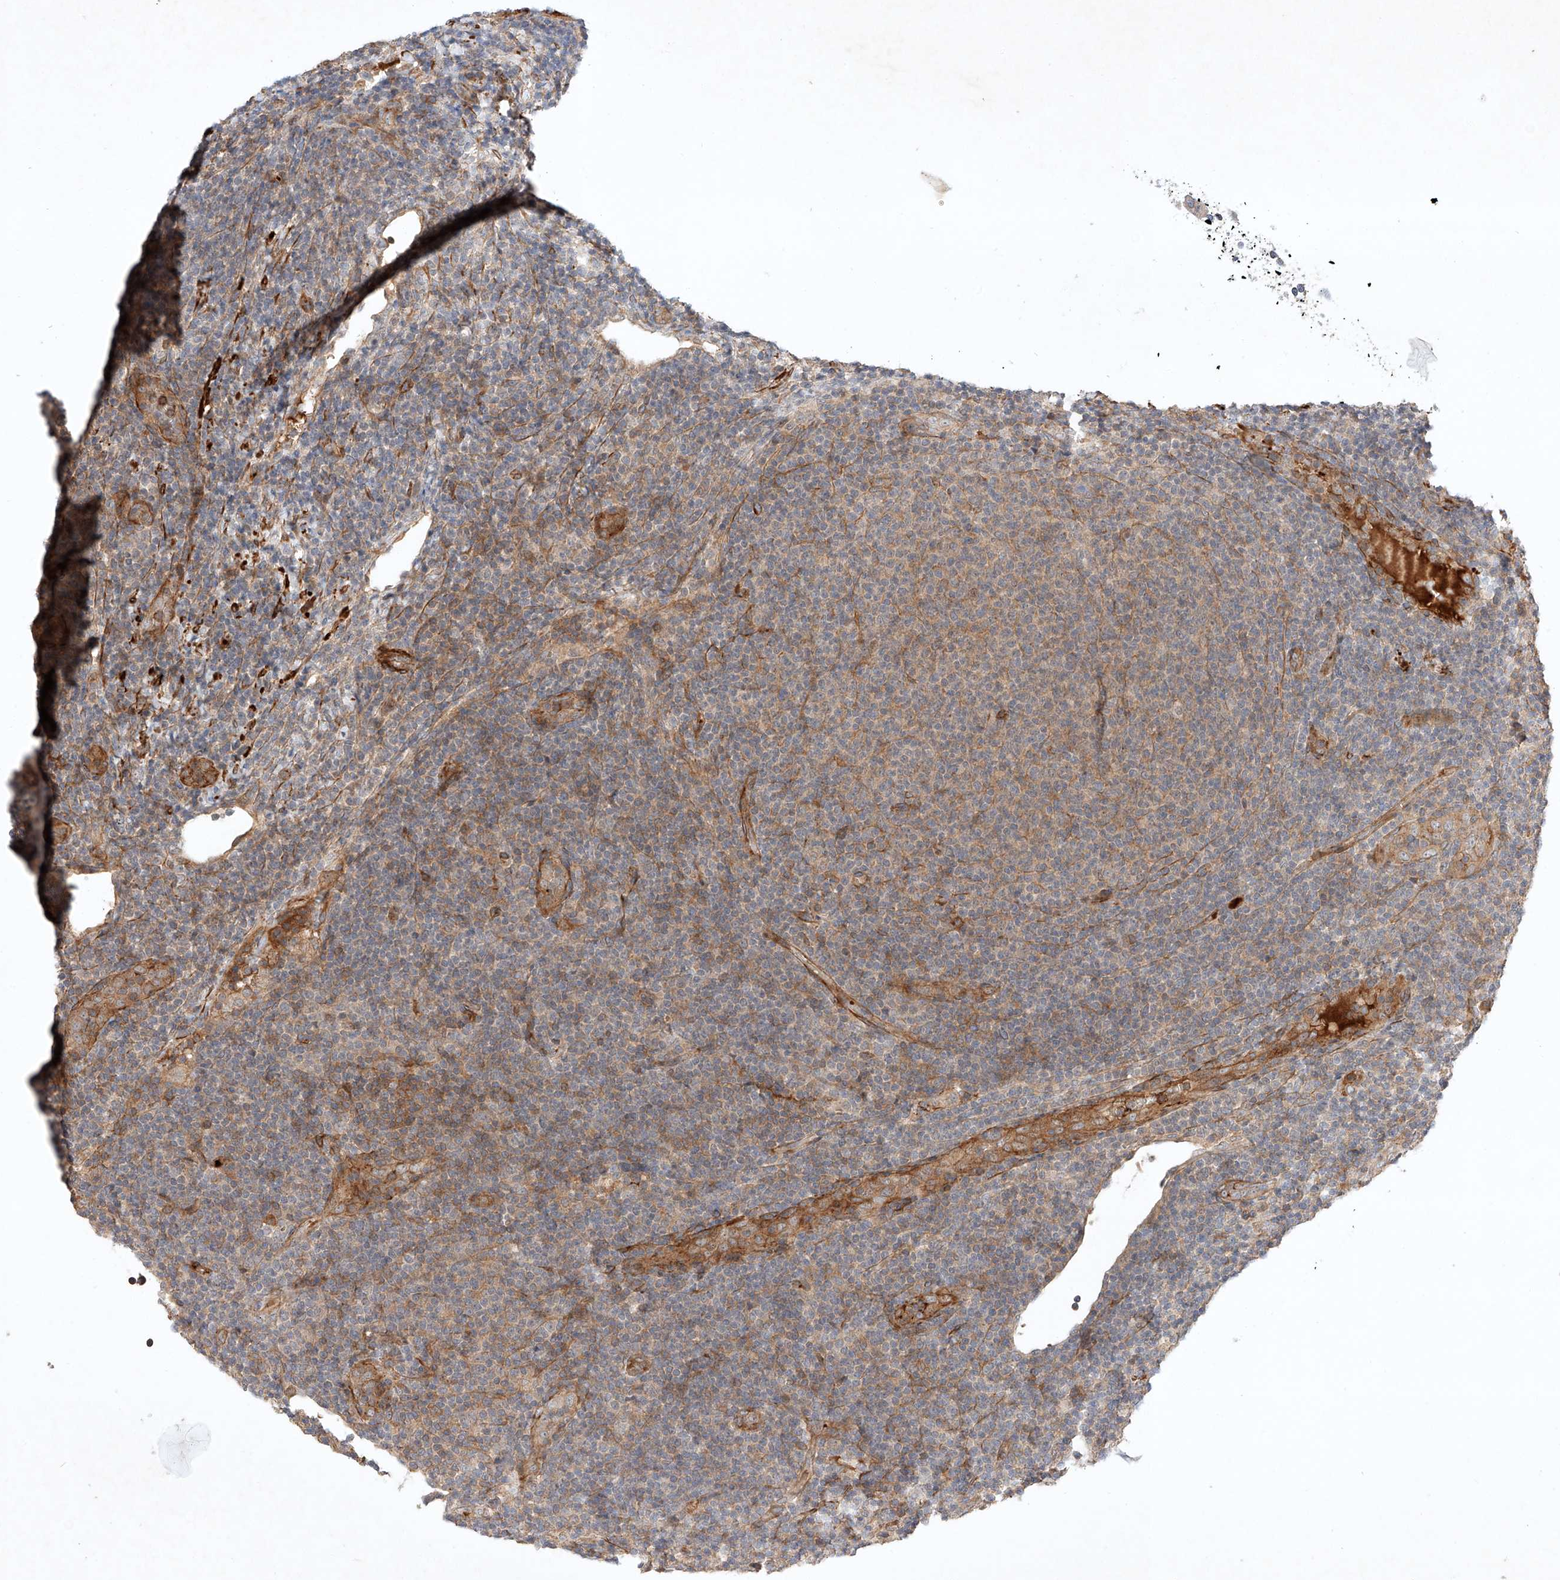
{"staining": {"intensity": "negative", "quantity": "none", "location": "none"}, "tissue": "lymphoma", "cell_type": "Tumor cells", "image_type": "cancer", "snomed": [{"axis": "morphology", "description": "Malignant lymphoma, non-Hodgkin's type, Low grade"}, {"axis": "topography", "description": "Lymph node"}], "caption": "Lymphoma was stained to show a protein in brown. There is no significant positivity in tumor cells.", "gene": "ARHGAP33", "patient": {"sex": "male", "age": 66}}